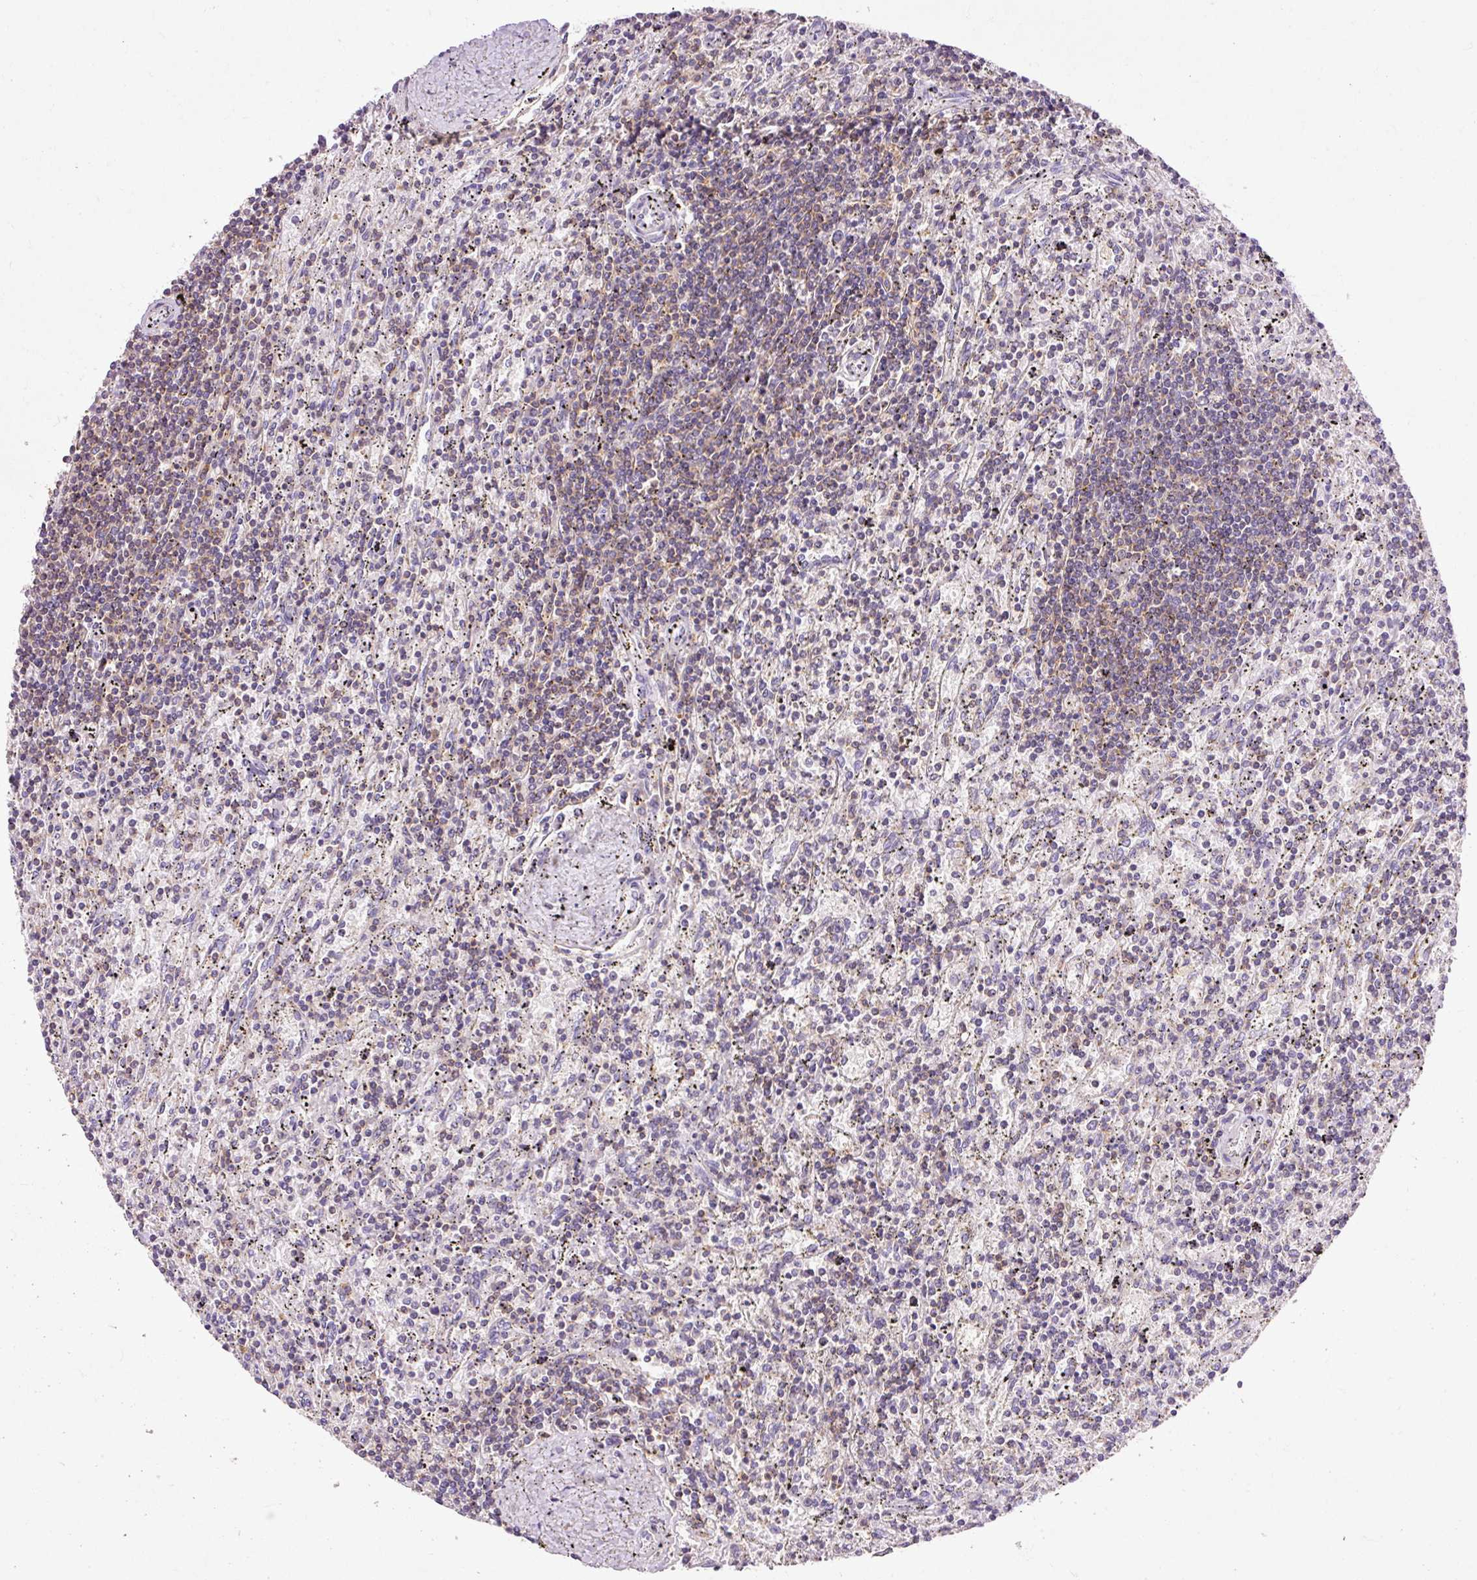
{"staining": {"intensity": "weak", "quantity": "<25%", "location": "cytoplasmic/membranous"}, "tissue": "lymphoma", "cell_type": "Tumor cells", "image_type": "cancer", "snomed": [{"axis": "morphology", "description": "Malignant lymphoma, non-Hodgkin's type, Low grade"}, {"axis": "topography", "description": "Spleen"}], "caption": "IHC of lymphoma reveals no positivity in tumor cells.", "gene": "IMMT", "patient": {"sex": "male", "age": 76}}